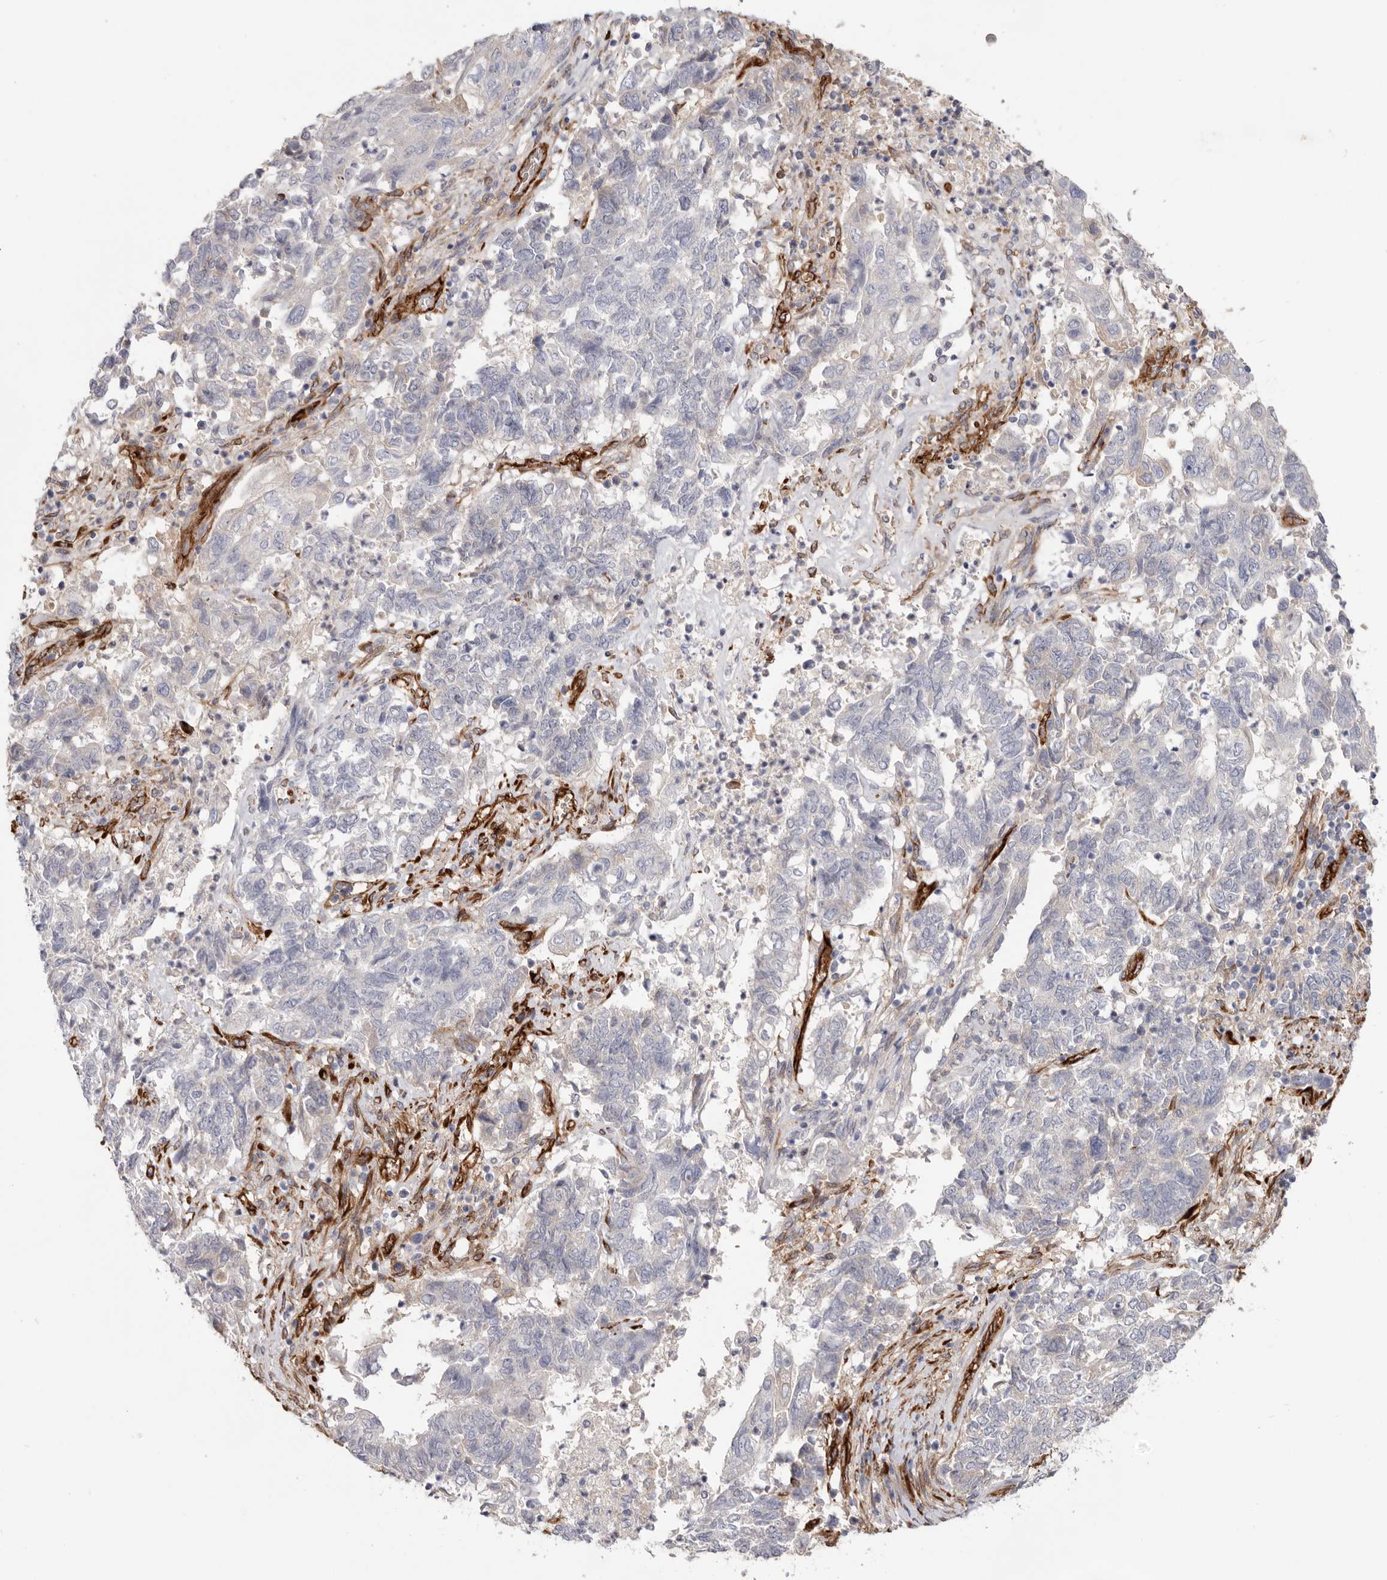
{"staining": {"intensity": "negative", "quantity": "none", "location": "none"}, "tissue": "endometrial cancer", "cell_type": "Tumor cells", "image_type": "cancer", "snomed": [{"axis": "morphology", "description": "Adenocarcinoma, NOS"}, {"axis": "topography", "description": "Endometrium"}], "caption": "Tumor cells show no significant staining in adenocarcinoma (endometrial).", "gene": "LRRC66", "patient": {"sex": "female", "age": 80}}